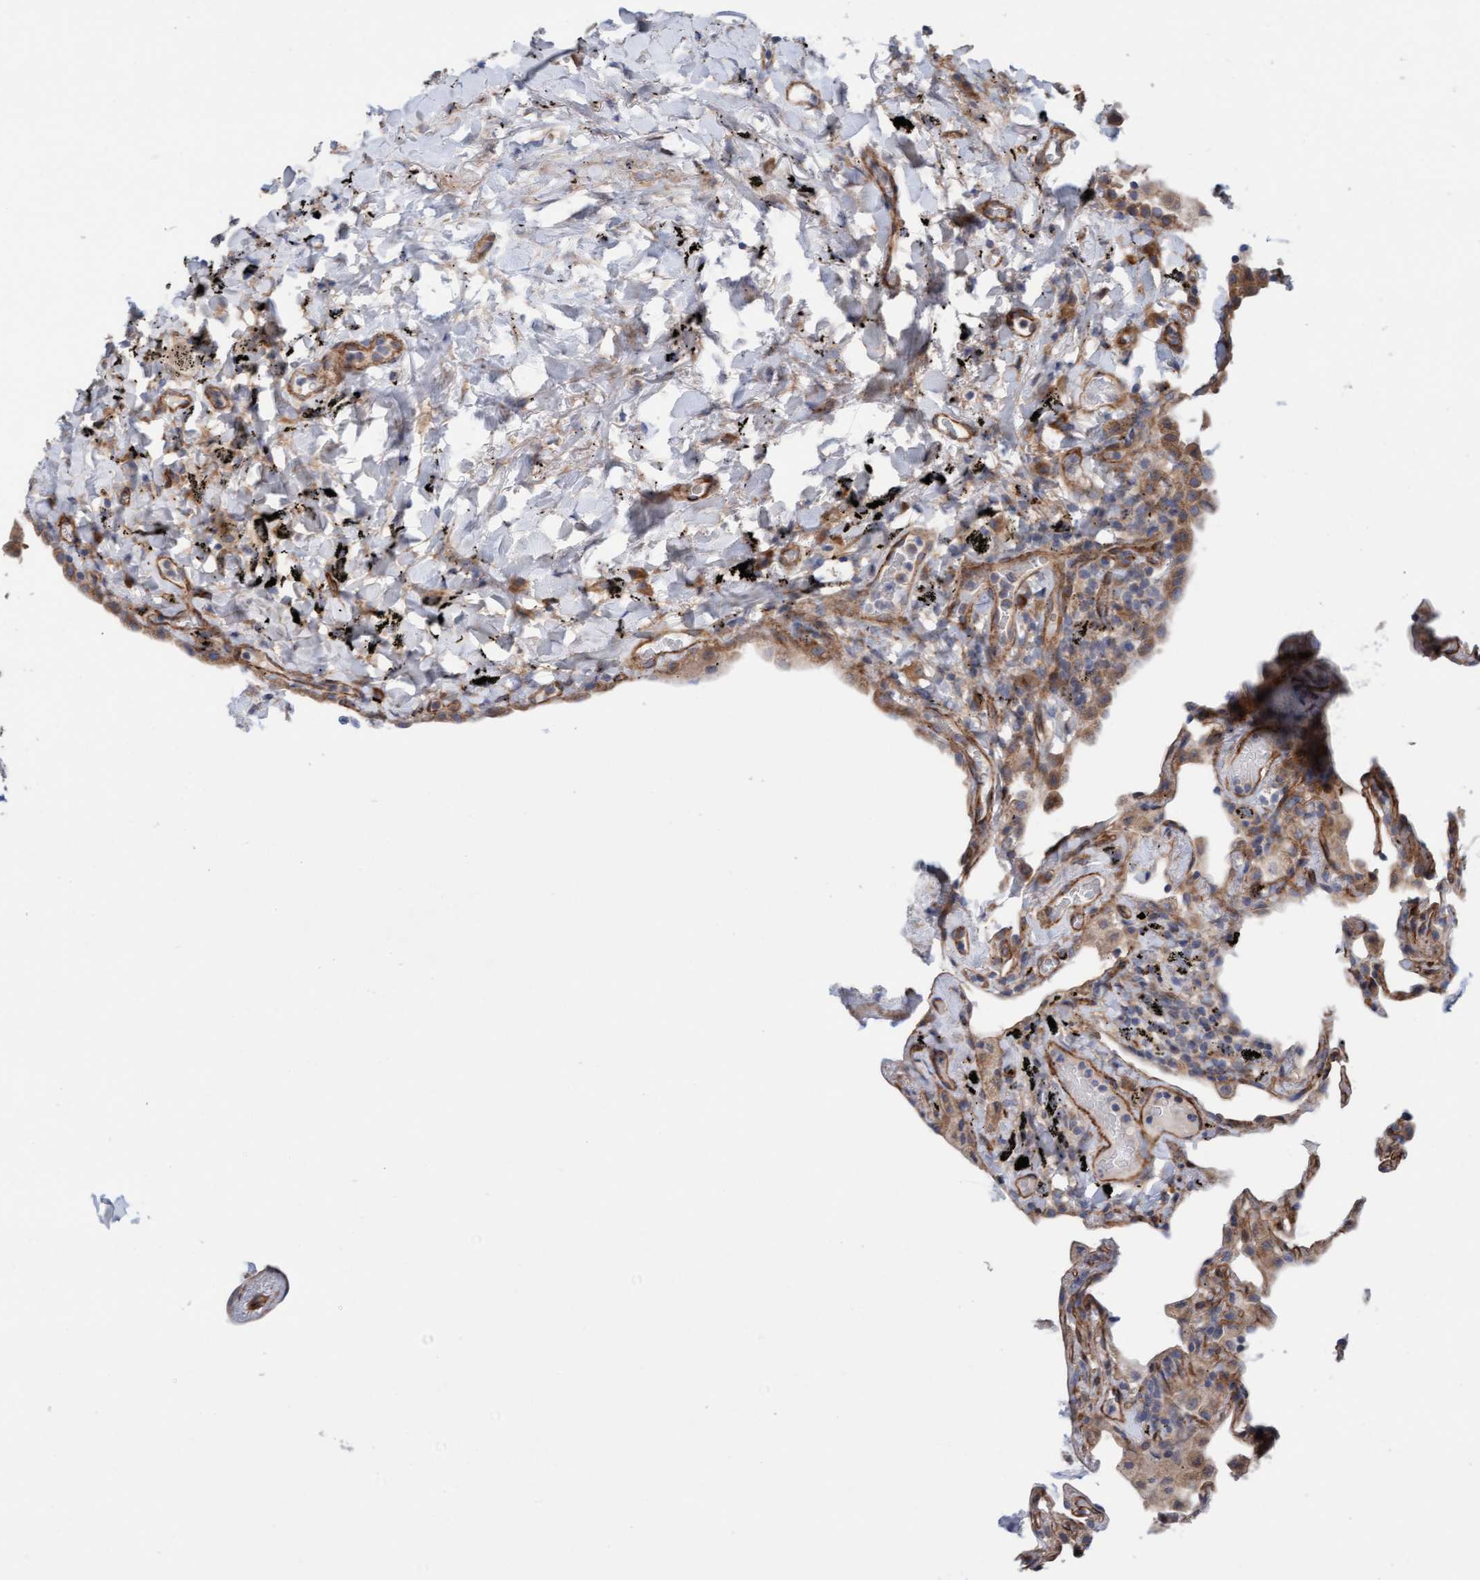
{"staining": {"intensity": "moderate", "quantity": "25%-75%", "location": "cytoplasmic/membranous"}, "tissue": "lung", "cell_type": "Alveolar cells", "image_type": "normal", "snomed": [{"axis": "morphology", "description": "Normal tissue, NOS"}, {"axis": "topography", "description": "Lung"}], "caption": "Immunohistochemical staining of benign human lung exhibits 25%-75% levels of moderate cytoplasmic/membranous protein positivity in approximately 25%-75% of alveolar cells. (DAB (3,3'-diaminobenzidine) IHC with brightfield microscopy, high magnification).", "gene": "CDK5RAP3", "patient": {"sex": "male", "age": 59}}